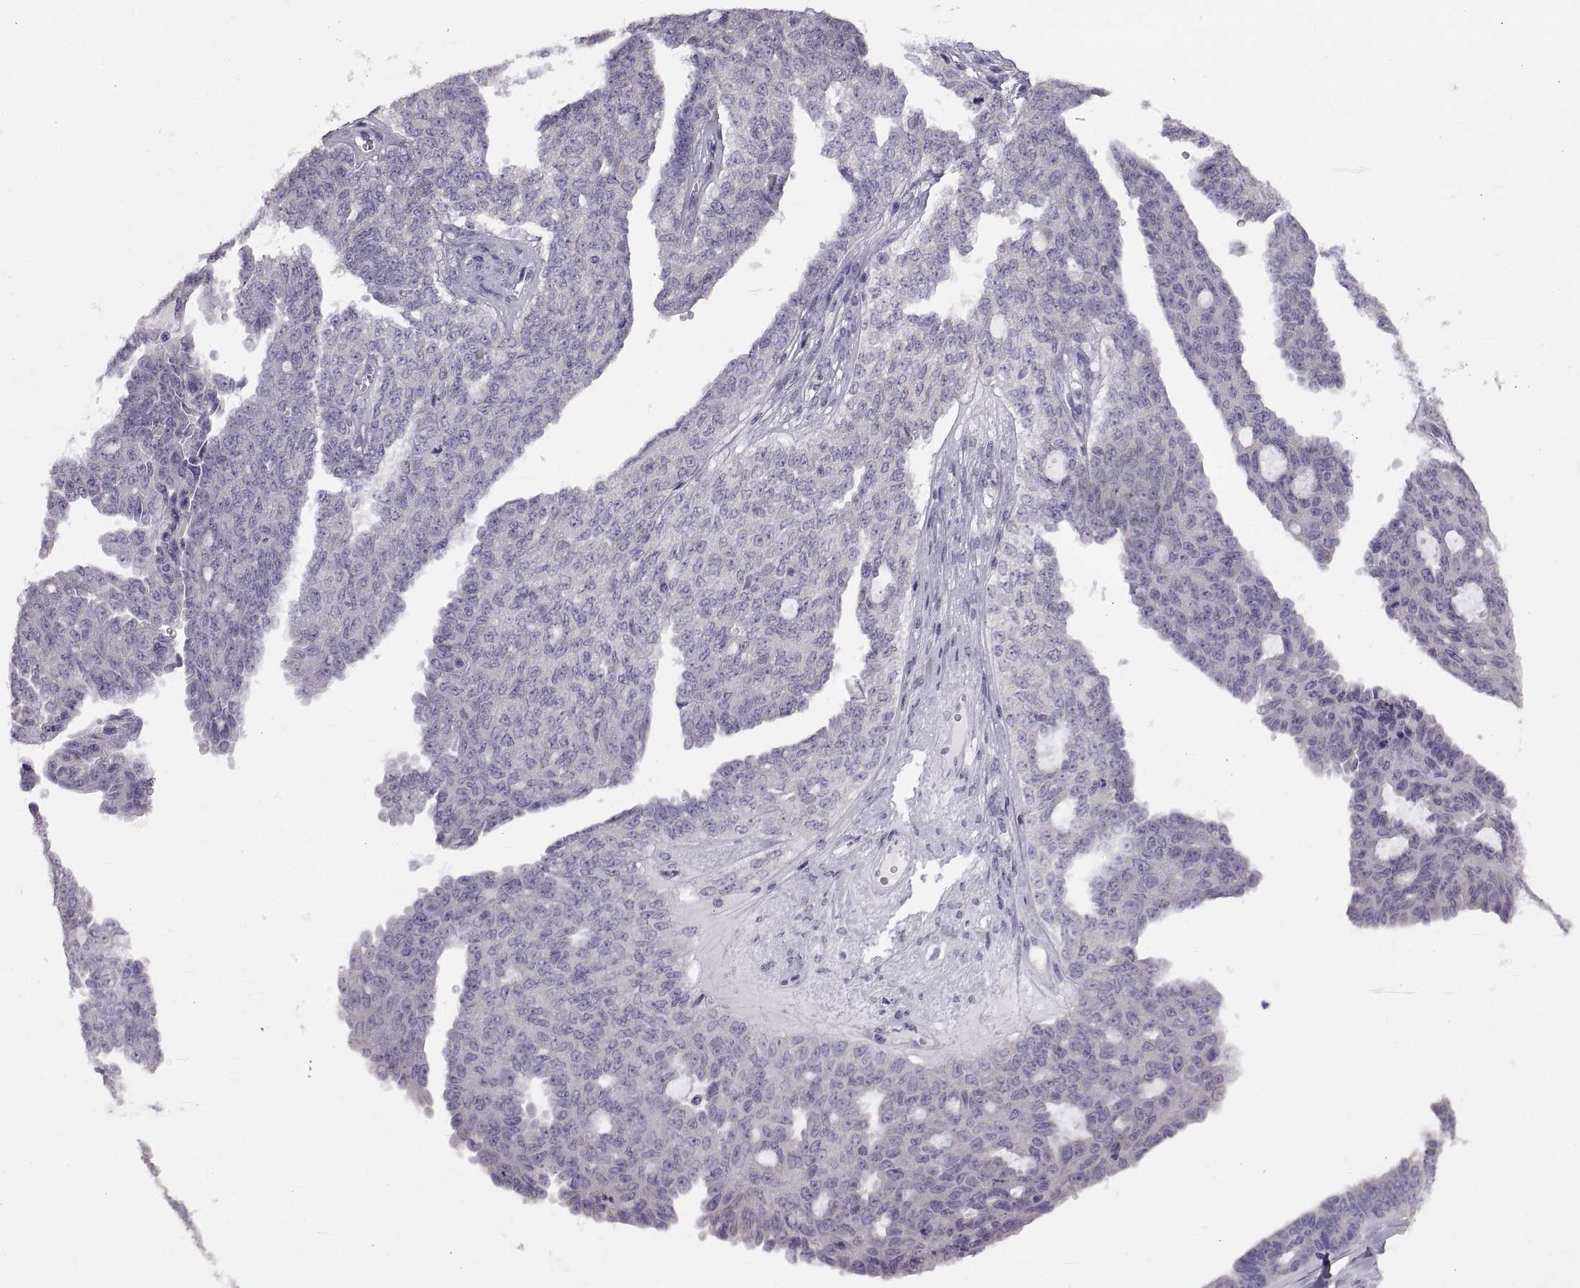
{"staining": {"intensity": "negative", "quantity": "none", "location": "none"}, "tissue": "ovarian cancer", "cell_type": "Tumor cells", "image_type": "cancer", "snomed": [{"axis": "morphology", "description": "Cystadenocarcinoma, serous, NOS"}, {"axis": "topography", "description": "Ovary"}], "caption": "IHC histopathology image of human ovarian serous cystadenocarcinoma stained for a protein (brown), which reveals no expression in tumor cells.", "gene": "WBP2NL", "patient": {"sex": "female", "age": 71}}